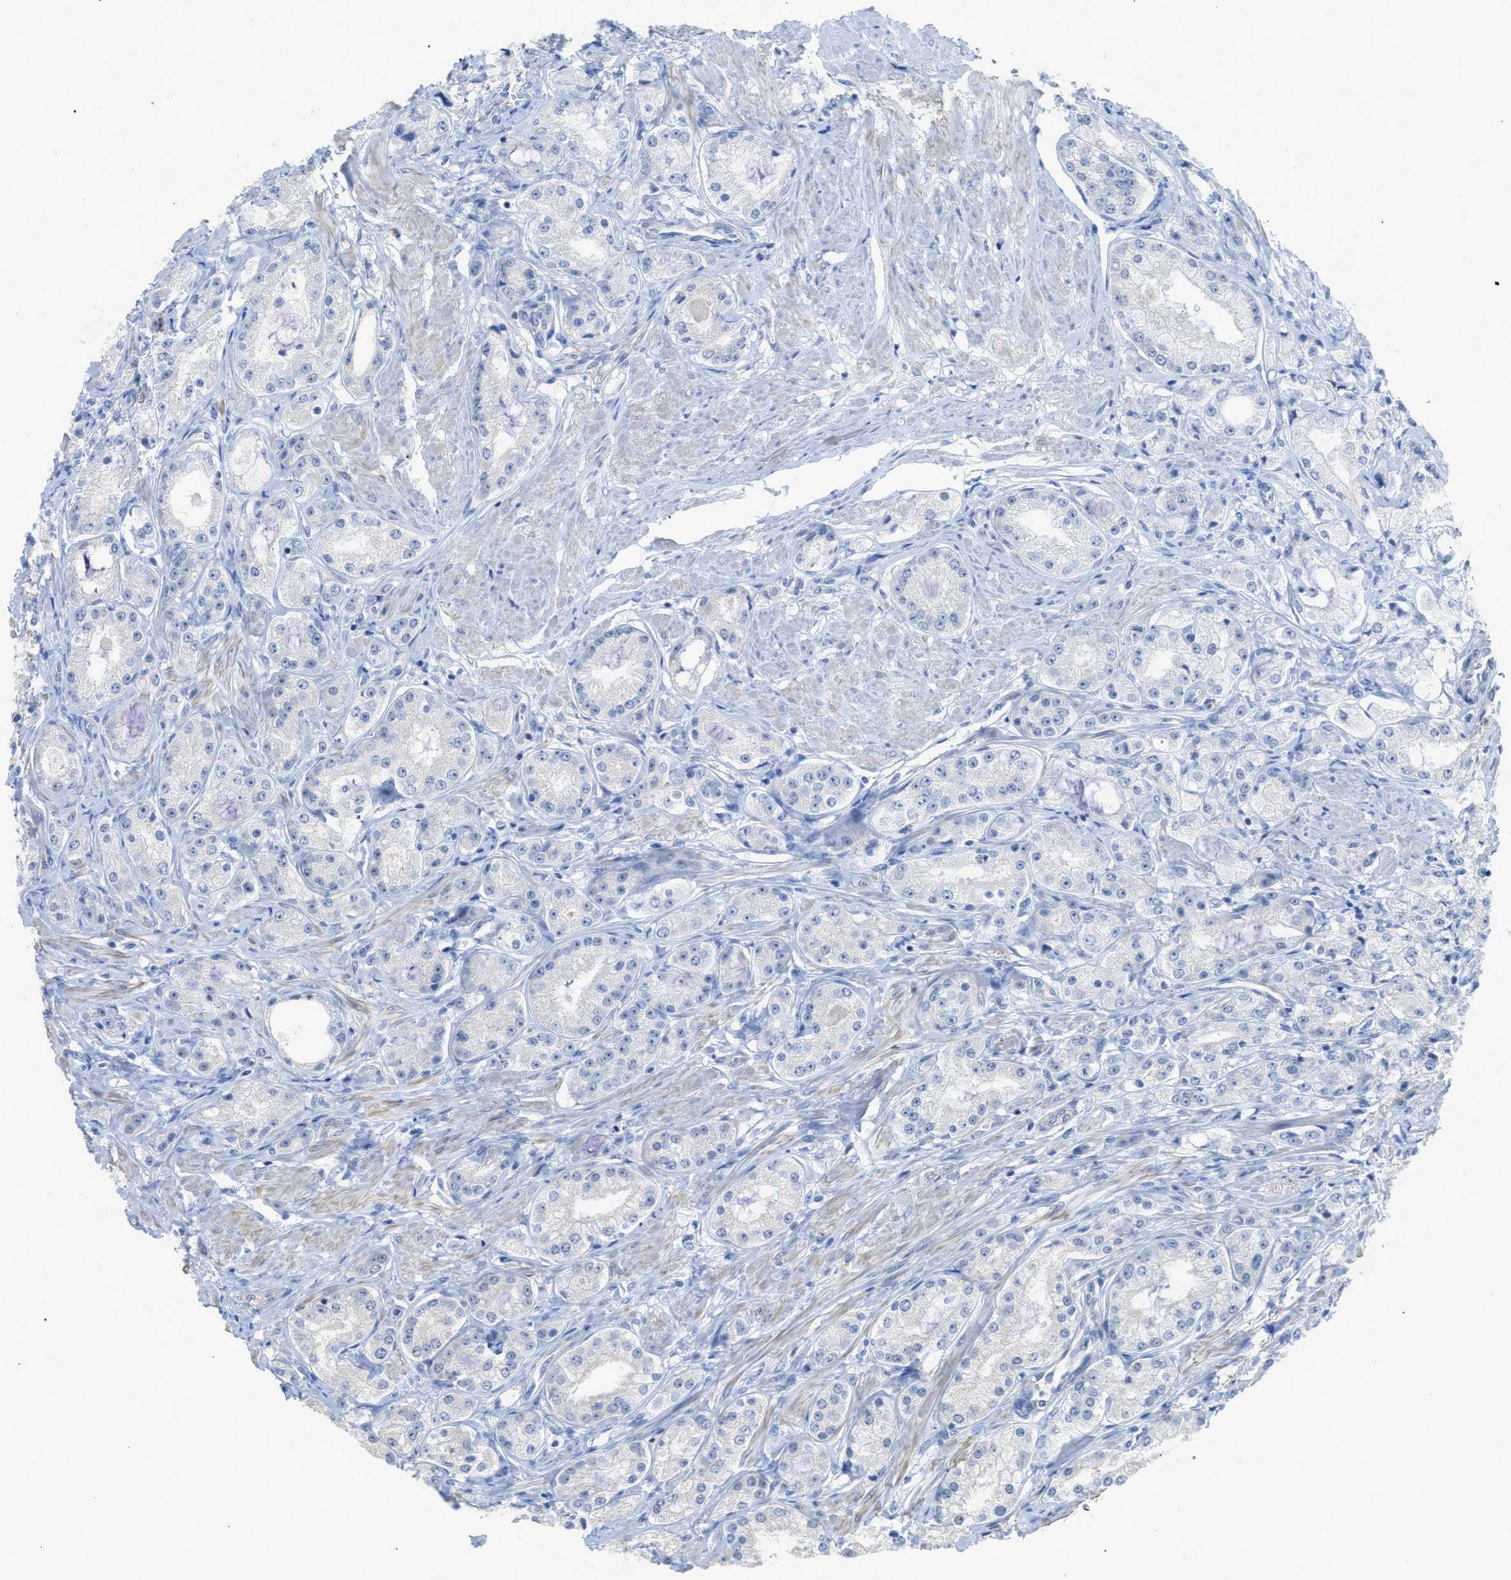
{"staining": {"intensity": "negative", "quantity": "none", "location": "none"}, "tissue": "prostate cancer", "cell_type": "Tumor cells", "image_type": "cancer", "snomed": [{"axis": "morphology", "description": "Adenocarcinoma, Low grade"}, {"axis": "topography", "description": "Prostate"}], "caption": "This is a image of IHC staining of prostate adenocarcinoma (low-grade), which shows no staining in tumor cells. (DAB immunohistochemistry visualized using brightfield microscopy, high magnification).", "gene": "MYL3", "patient": {"sex": "male", "age": 63}}